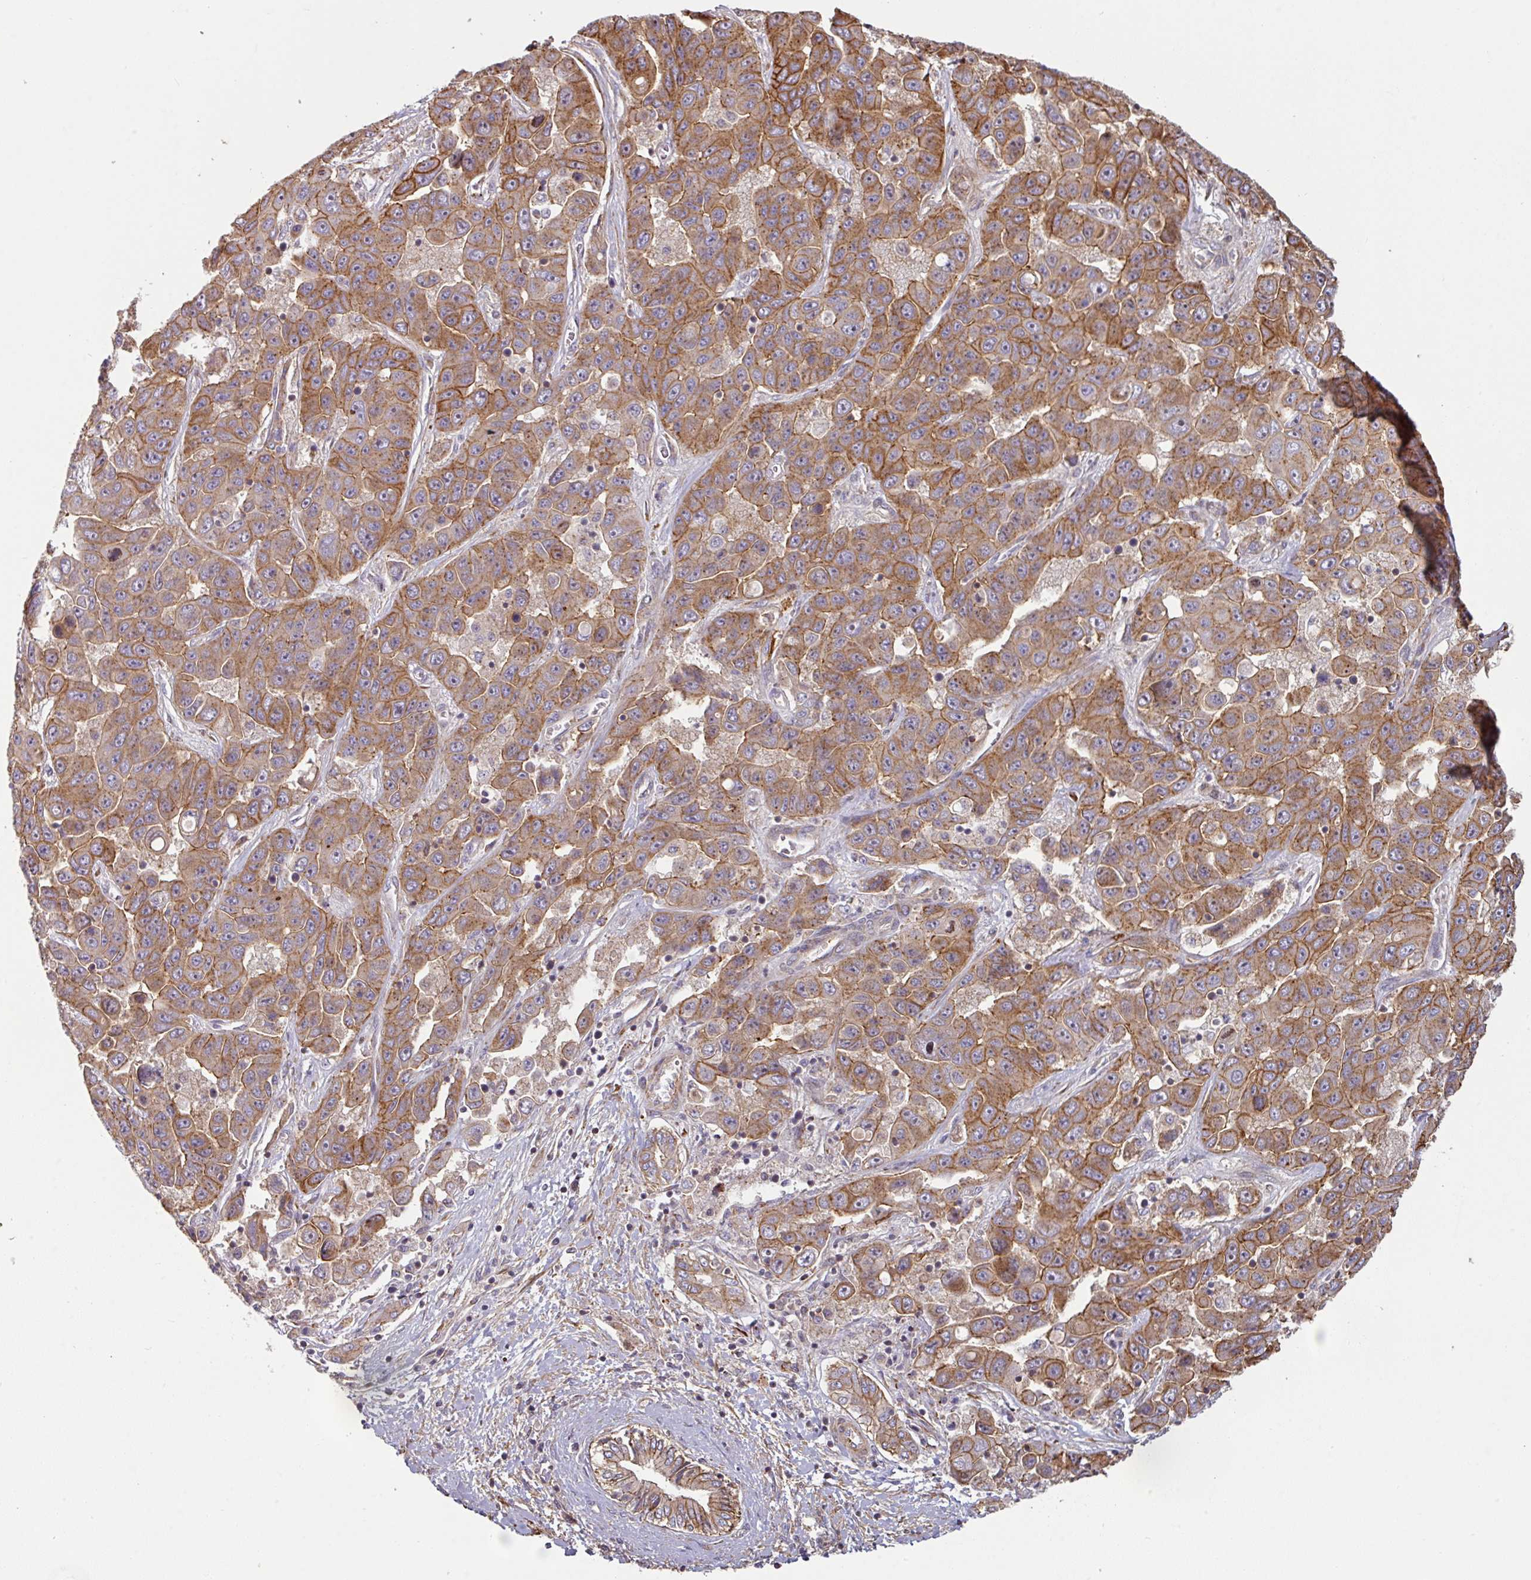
{"staining": {"intensity": "moderate", "quantity": ">75%", "location": "cytoplasmic/membranous"}, "tissue": "liver cancer", "cell_type": "Tumor cells", "image_type": "cancer", "snomed": [{"axis": "morphology", "description": "Cholangiocarcinoma"}, {"axis": "topography", "description": "Liver"}], "caption": "An image of liver cholangiocarcinoma stained for a protein displays moderate cytoplasmic/membranous brown staining in tumor cells. (Brightfield microscopy of DAB IHC at high magnification).", "gene": "CASP2", "patient": {"sex": "female", "age": 52}}